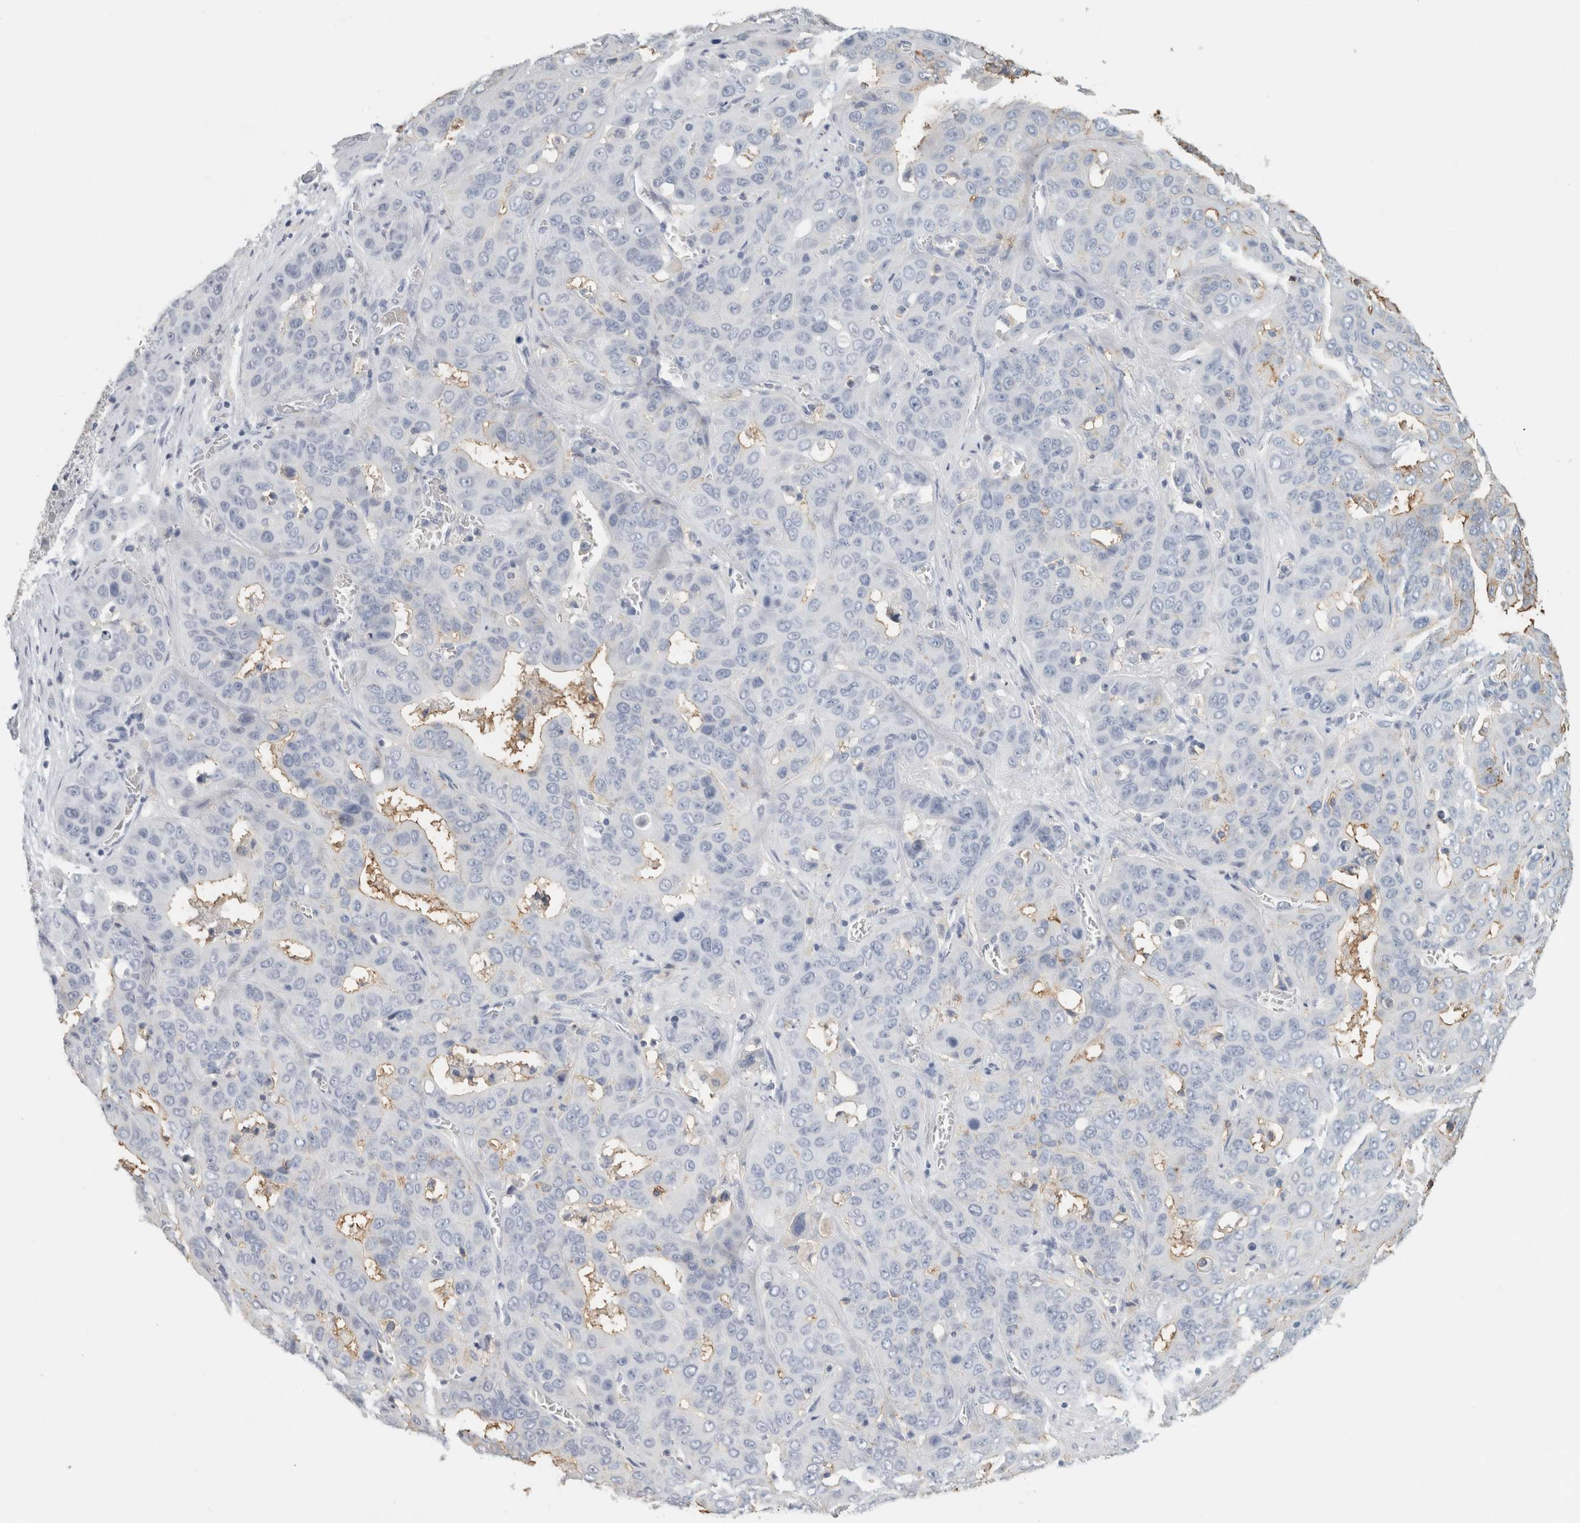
{"staining": {"intensity": "negative", "quantity": "none", "location": "none"}, "tissue": "liver cancer", "cell_type": "Tumor cells", "image_type": "cancer", "snomed": [{"axis": "morphology", "description": "Cholangiocarcinoma"}, {"axis": "topography", "description": "Liver"}], "caption": "Immunohistochemistry of human cholangiocarcinoma (liver) demonstrates no expression in tumor cells.", "gene": "TSPAN8", "patient": {"sex": "female", "age": 52}}